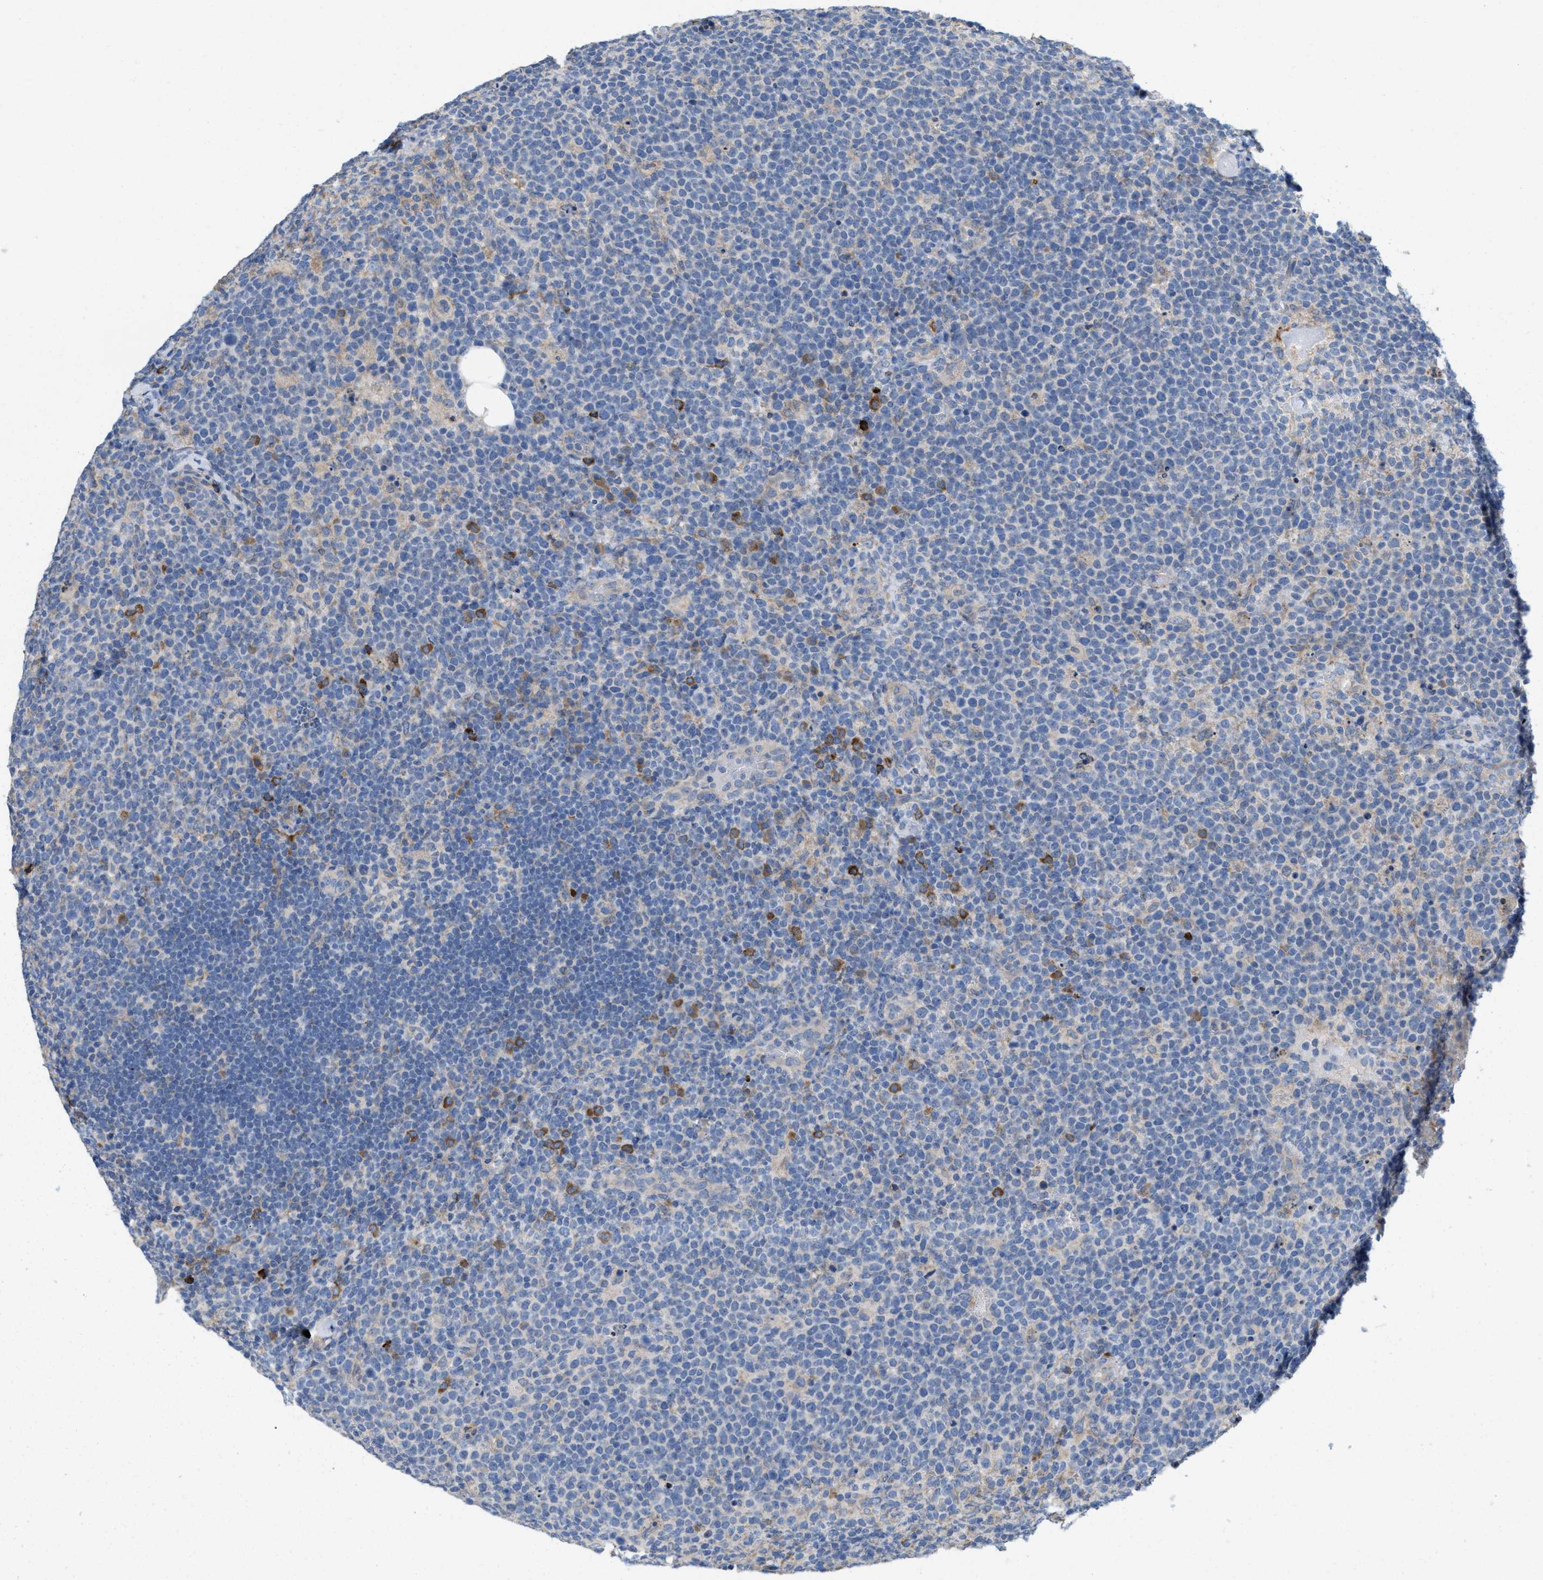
{"staining": {"intensity": "moderate", "quantity": "<25%", "location": "cytoplasmic/membranous"}, "tissue": "lymphoma", "cell_type": "Tumor cells", "image_type": "cancer", "snomed": [{"axis": "morphology", "description": "Malignant lymphoma, non-Hodgkin's type, High grade"}, {"axis": "topography", "description": "Lymph node"}], "caption": "Lymphoma stained for a protein demonstrates moderate cytoplasmic/membranous positivity in tumor cells.", "gene": "DYNC2I1", "patient": {"sex": "male", "age": 61}}